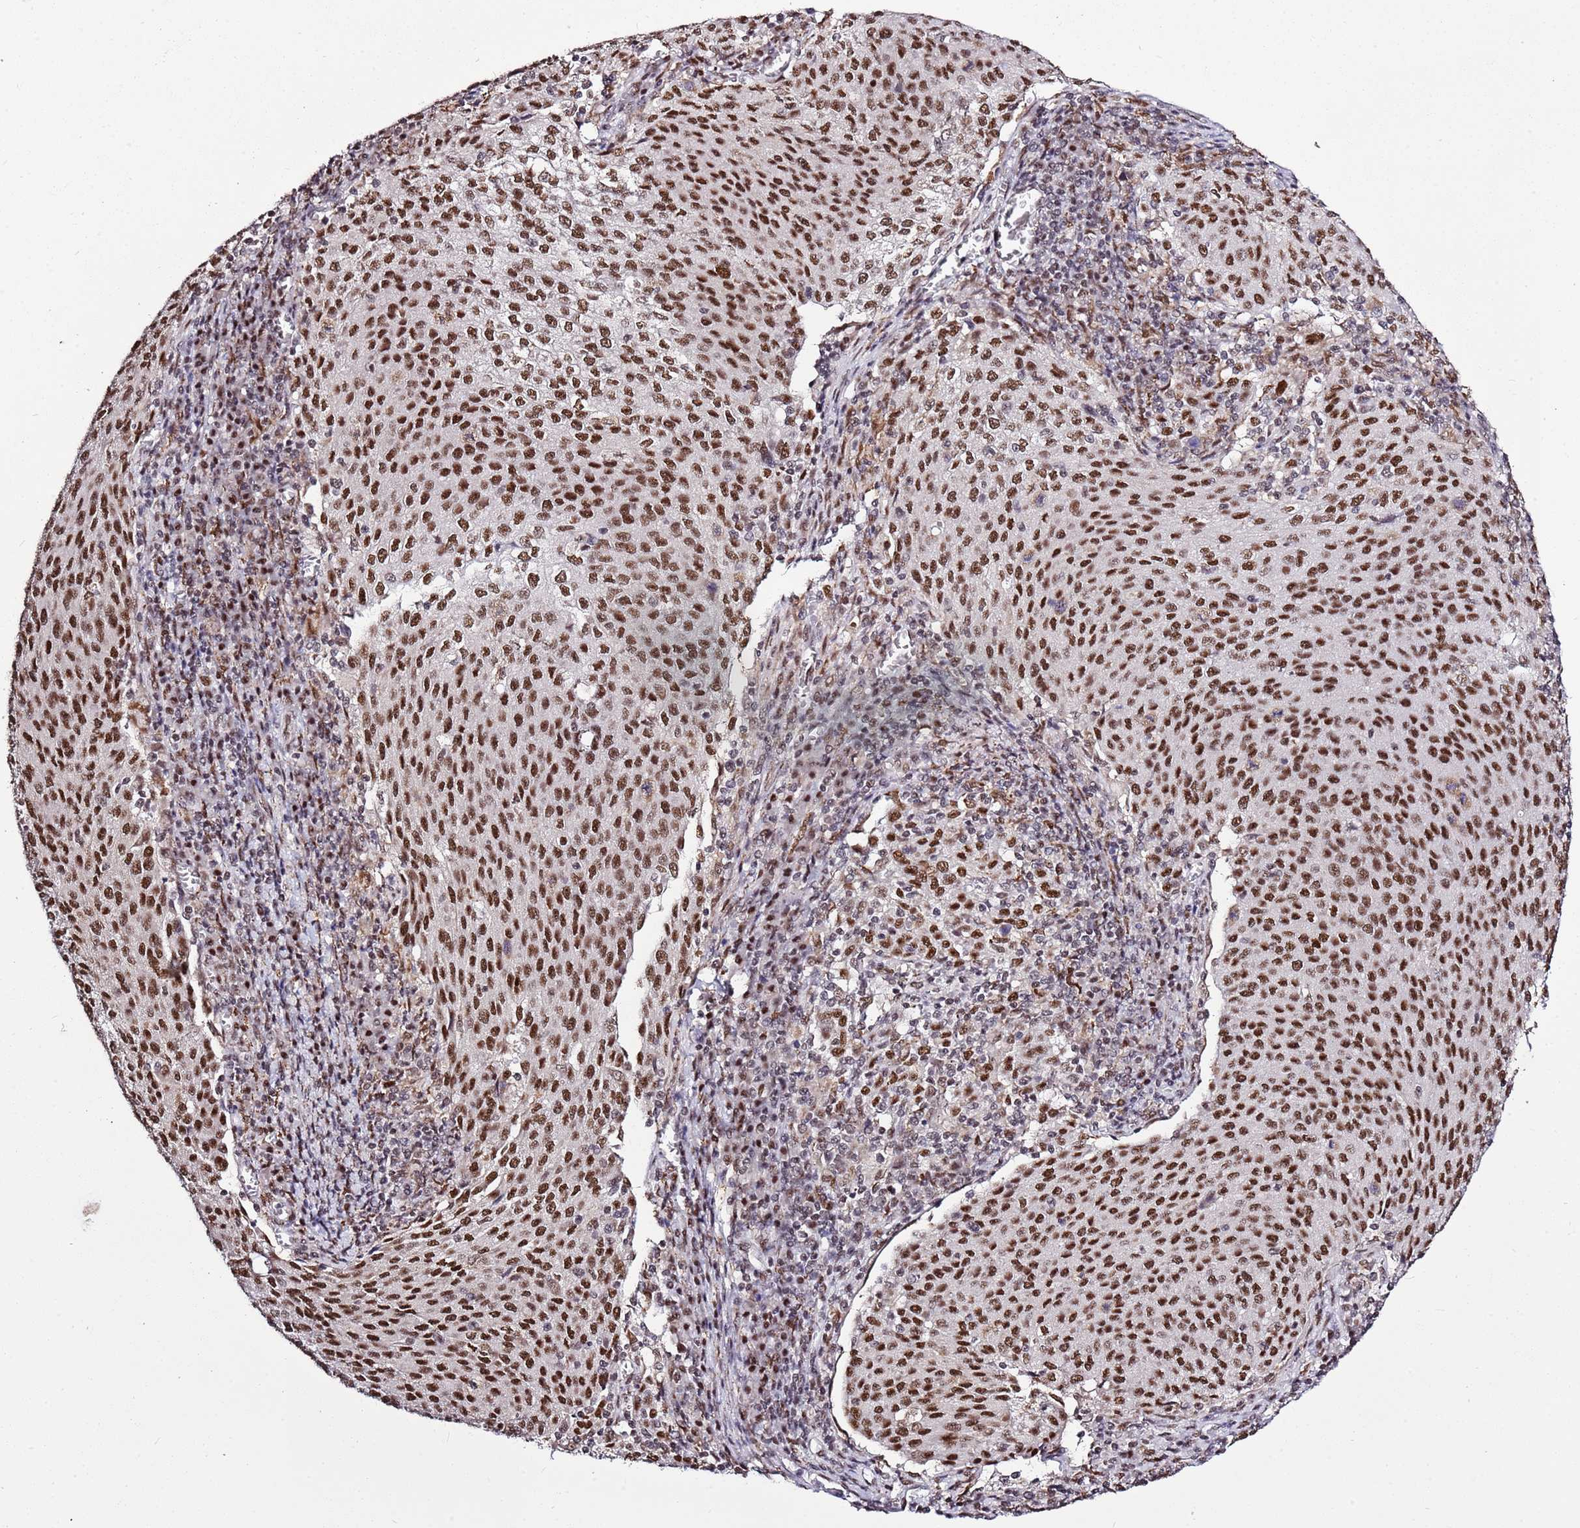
{"staining": {"intensity": "strong", "quantity": ">75%", "location": "nuclear"}, "tissue": "cervical cancer", "cell_type": "Tumor cells", "image_type": "cancer", "snomed": [{"axis": "morphology", "description": "Squamous cell carcinoma, NOS"}, {"axis": "topography", "description": "Cervix"}], "caption": "Immunohistochemistry (IHC) staining of squamous cell carcinoma (cervical), which demonstrates high levels of strong nuclear expression in approximately >75% of tumor cells indicating strong nuclear protein positivity. The staining was performed using DAB (3,3'-diaminobenzidine) (brown) for protein detection and nuclei were counterstained in hematoxylin (blue).", "gene": "AKAP8L", "patient": {"sex": "female", "age": 46}}